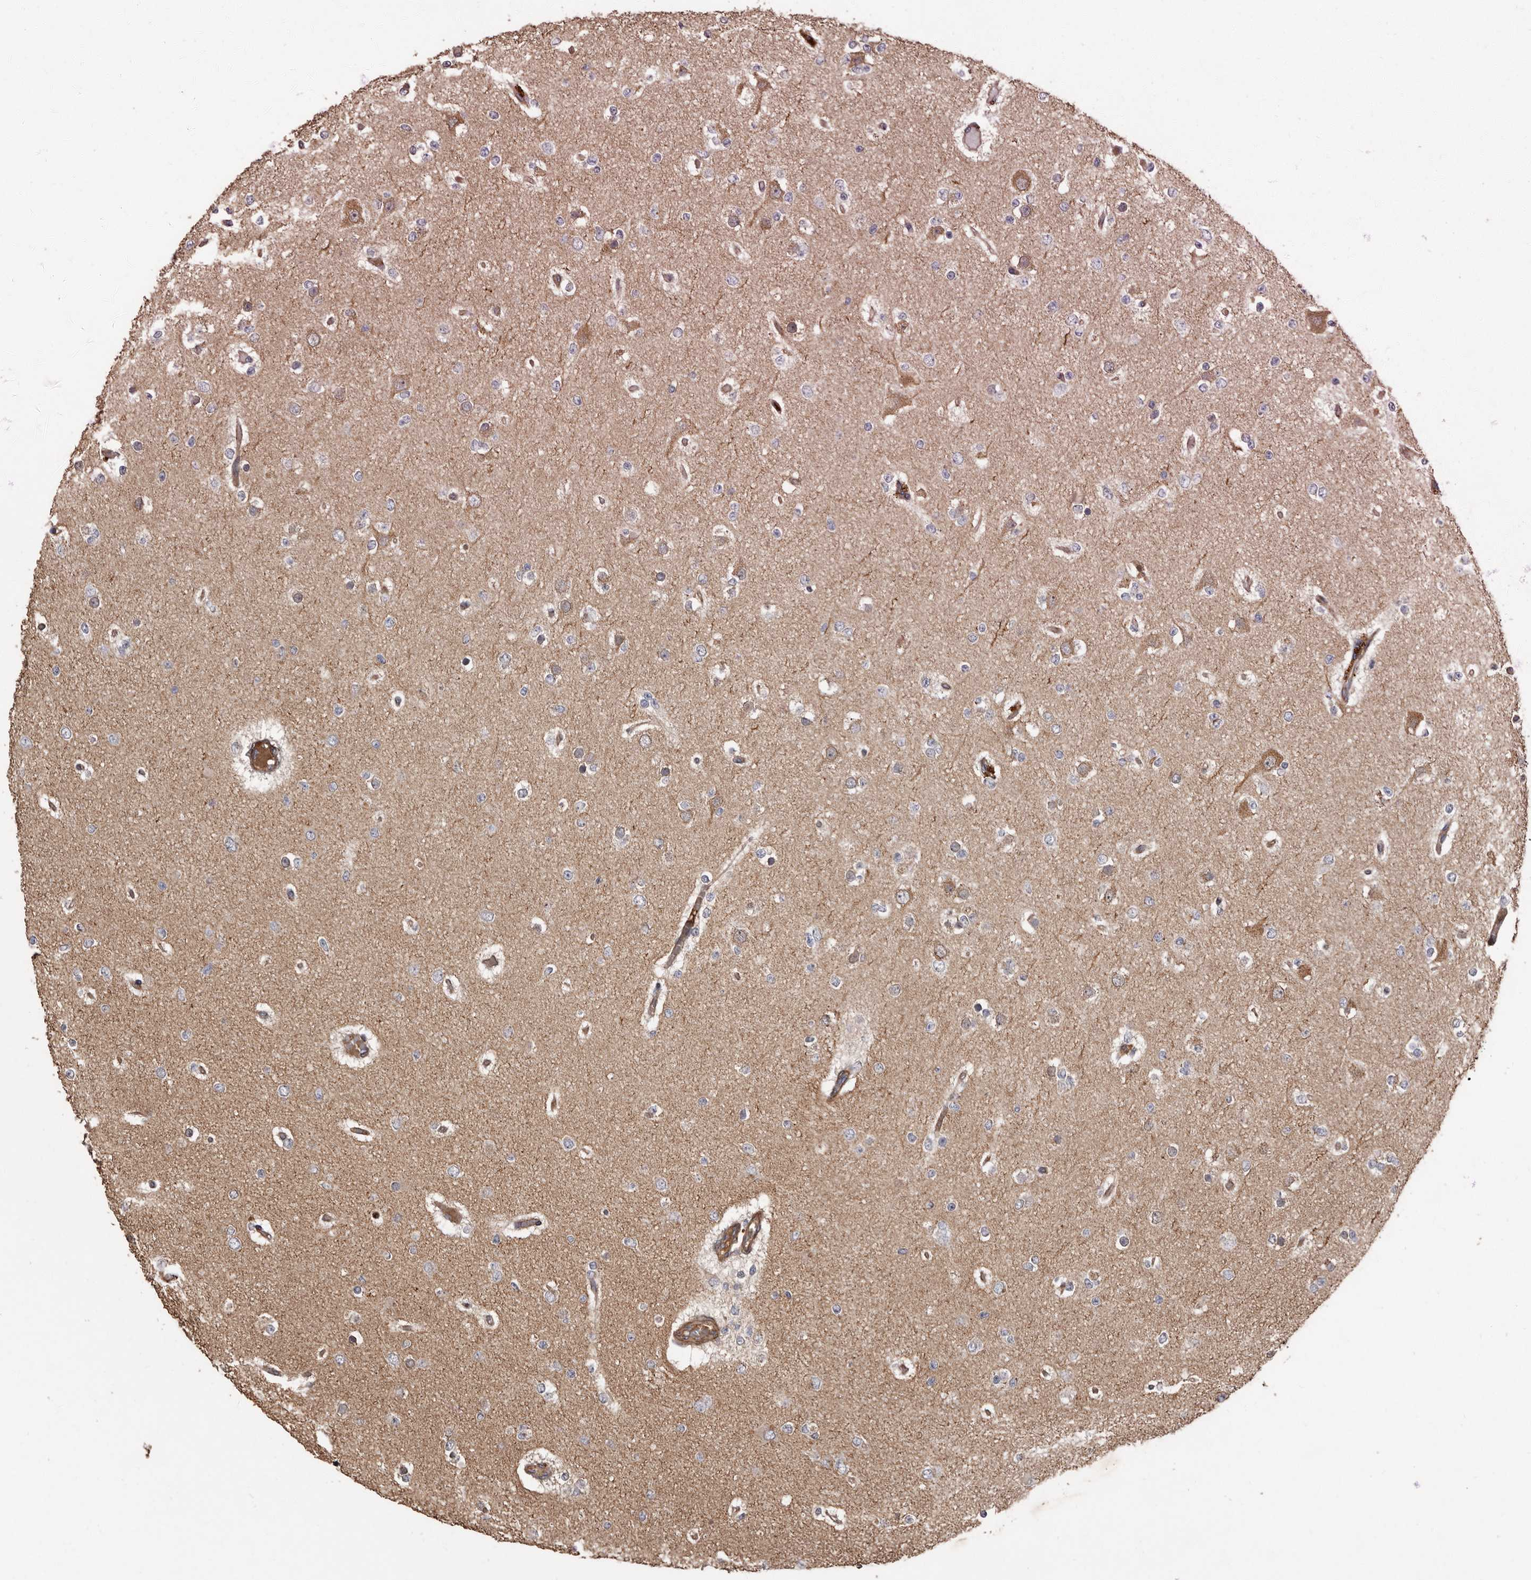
{"staining": {"intensity": "negative", "quantity": "none", "location": "none"}, "tissue": "glioma", "cell_type": "Tumor cells", "image_type": "cancer", "snomed": [{"axis": "morphology", "description": "Glioma, malignant, Low grade"}, {"axis": "topography", "description": "Brain"}], "caption": "This image is of glioma stained with immunohistochemistry to label a protein in brown with the nuclei are counter-stained blue. There is no staining in tumor cells. (Immunohistochemistry, brightfield microscopy, high magnification).", "gene": "ARHGEF5", "patient": {"sex": "female", "age": 22}}